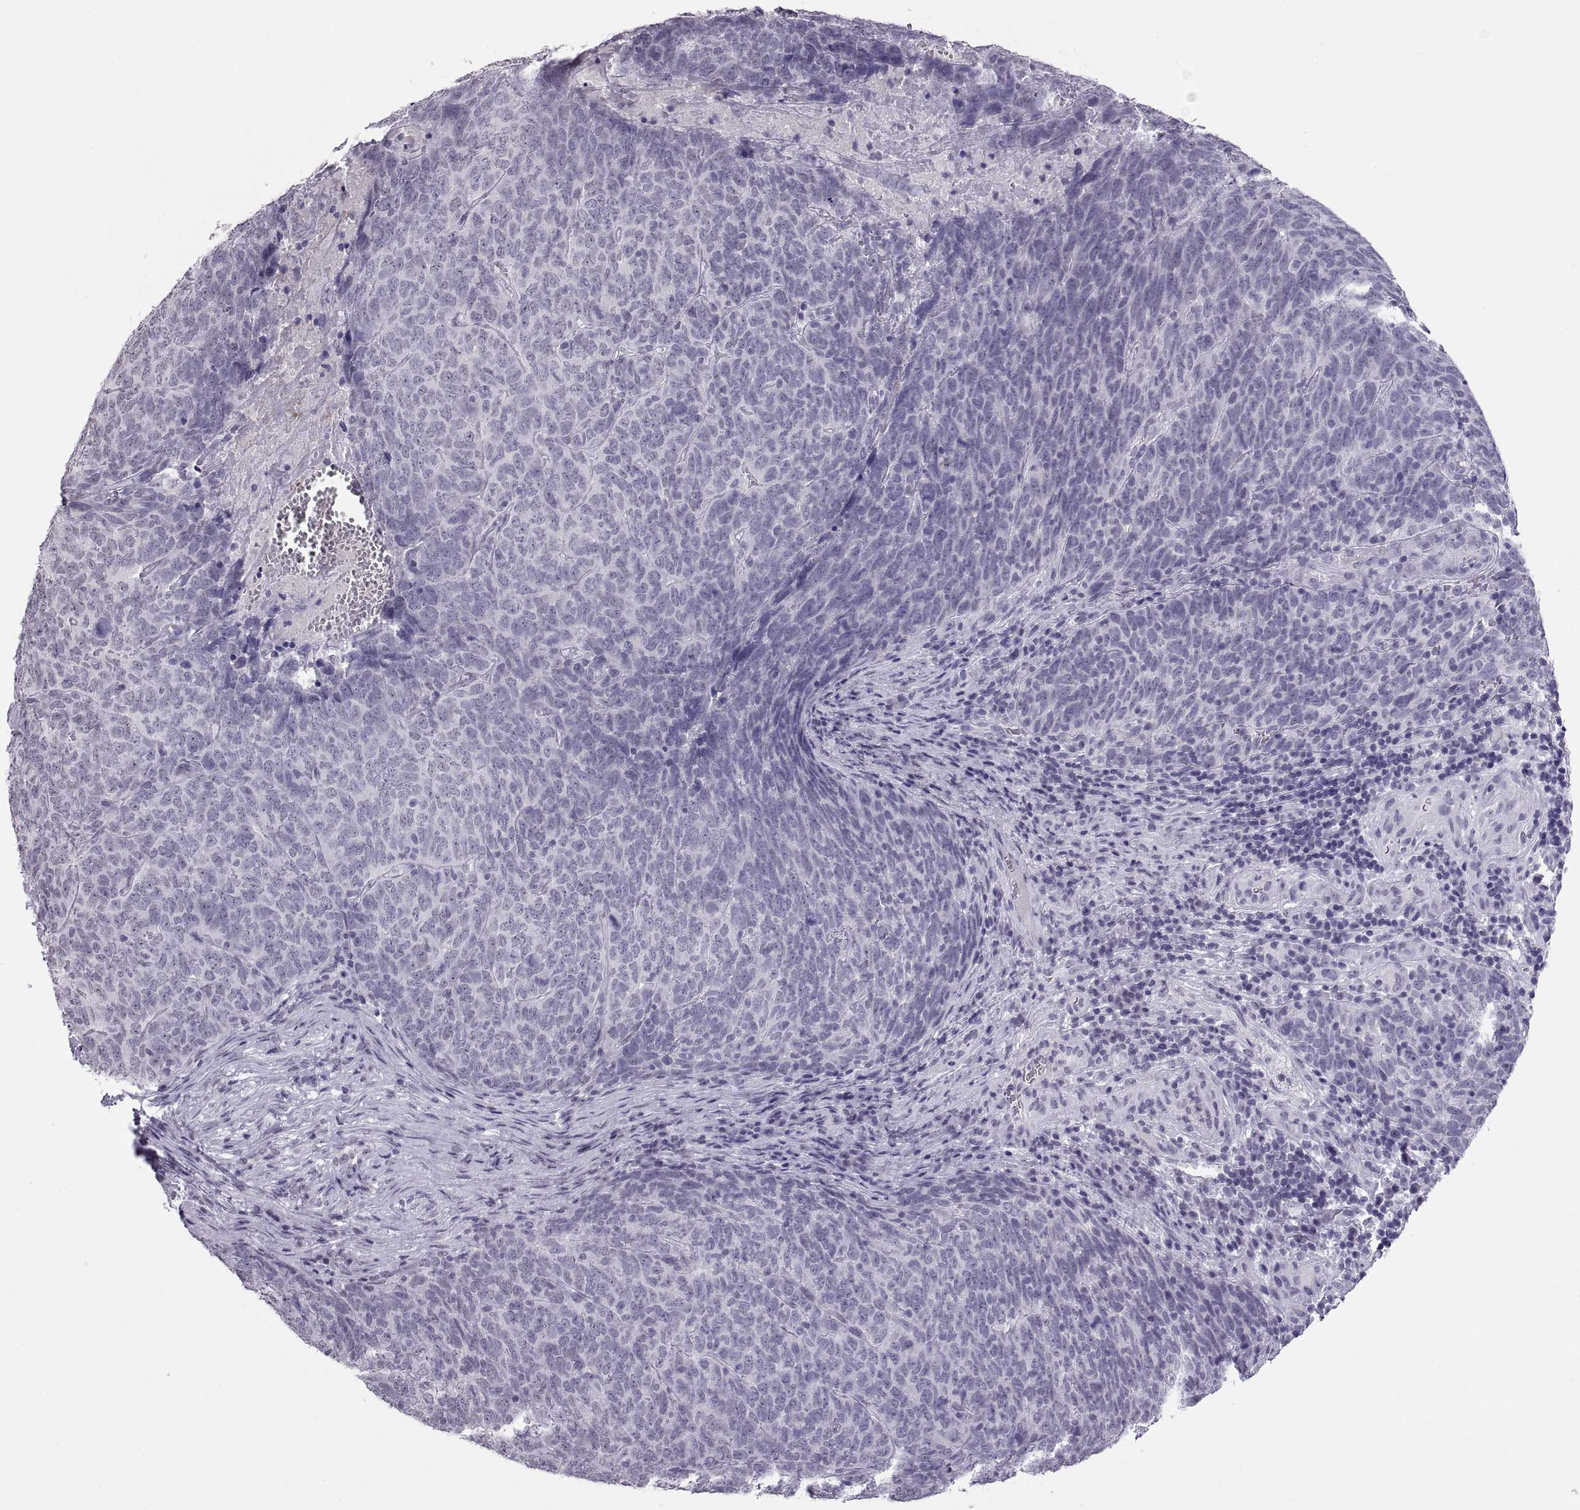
{"staining": {"intensity": "negative", "quantity": "none", "location": "none"}, "tissue": "skin cancer", "cell_type": "Tumor cells", "image_type": "cancer", "snomed": [{"axis": "morphology", "description": "Squamous cell carcinoma, NOS"}, {"axis": "topography", "description": "Skin"}, {"axis": "topography", "description": "Anal"}], "caption": "Image shows no significant protein positivity in tumor cells of squamous cell carcinoma (skin). Nuclei are stained in blue.", "gene": "CARTPT", "patient": {"sex": "female", "age": 51}}